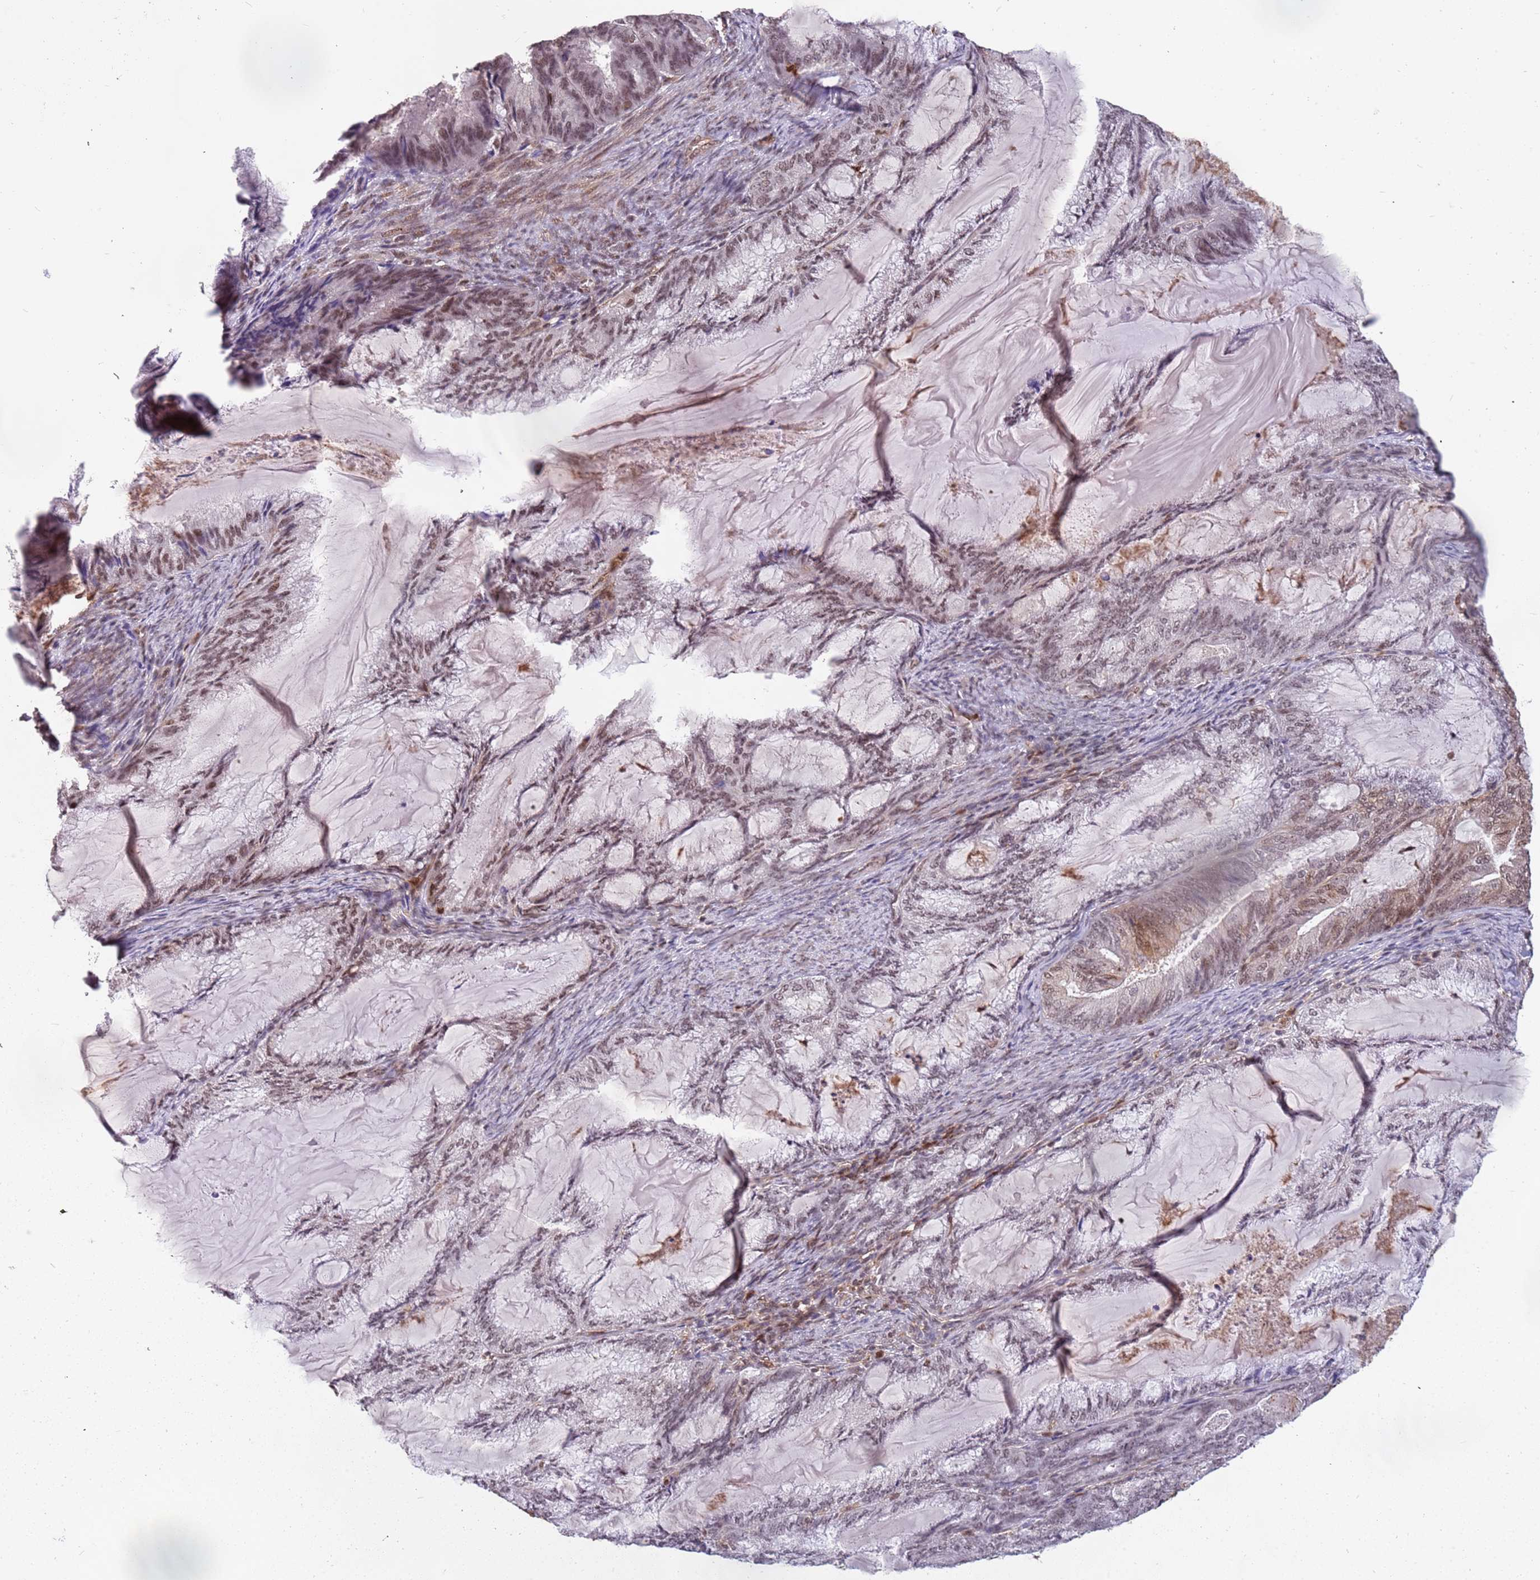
{"staining": {"intensity": "moderate", "quantity": ">75%", "location": "nuclear"}, "tissue": "endometrial cancer", "cell_type": "Tumor cells", "image_type": "cancer", "snomed": [{"axis": "morphology", "description": "Adenocarcinoma, NOS"}, {"axis": "topography", "description": "Endometrium"}], "caption": "Immunohistochemical staining of adenocarcinoma (endometrial) reveals moderate nuclear protein staining in approximately >75% of tumor cells.", "gene": "GBP2", "patient": {"sex": "female", "age": 86}}